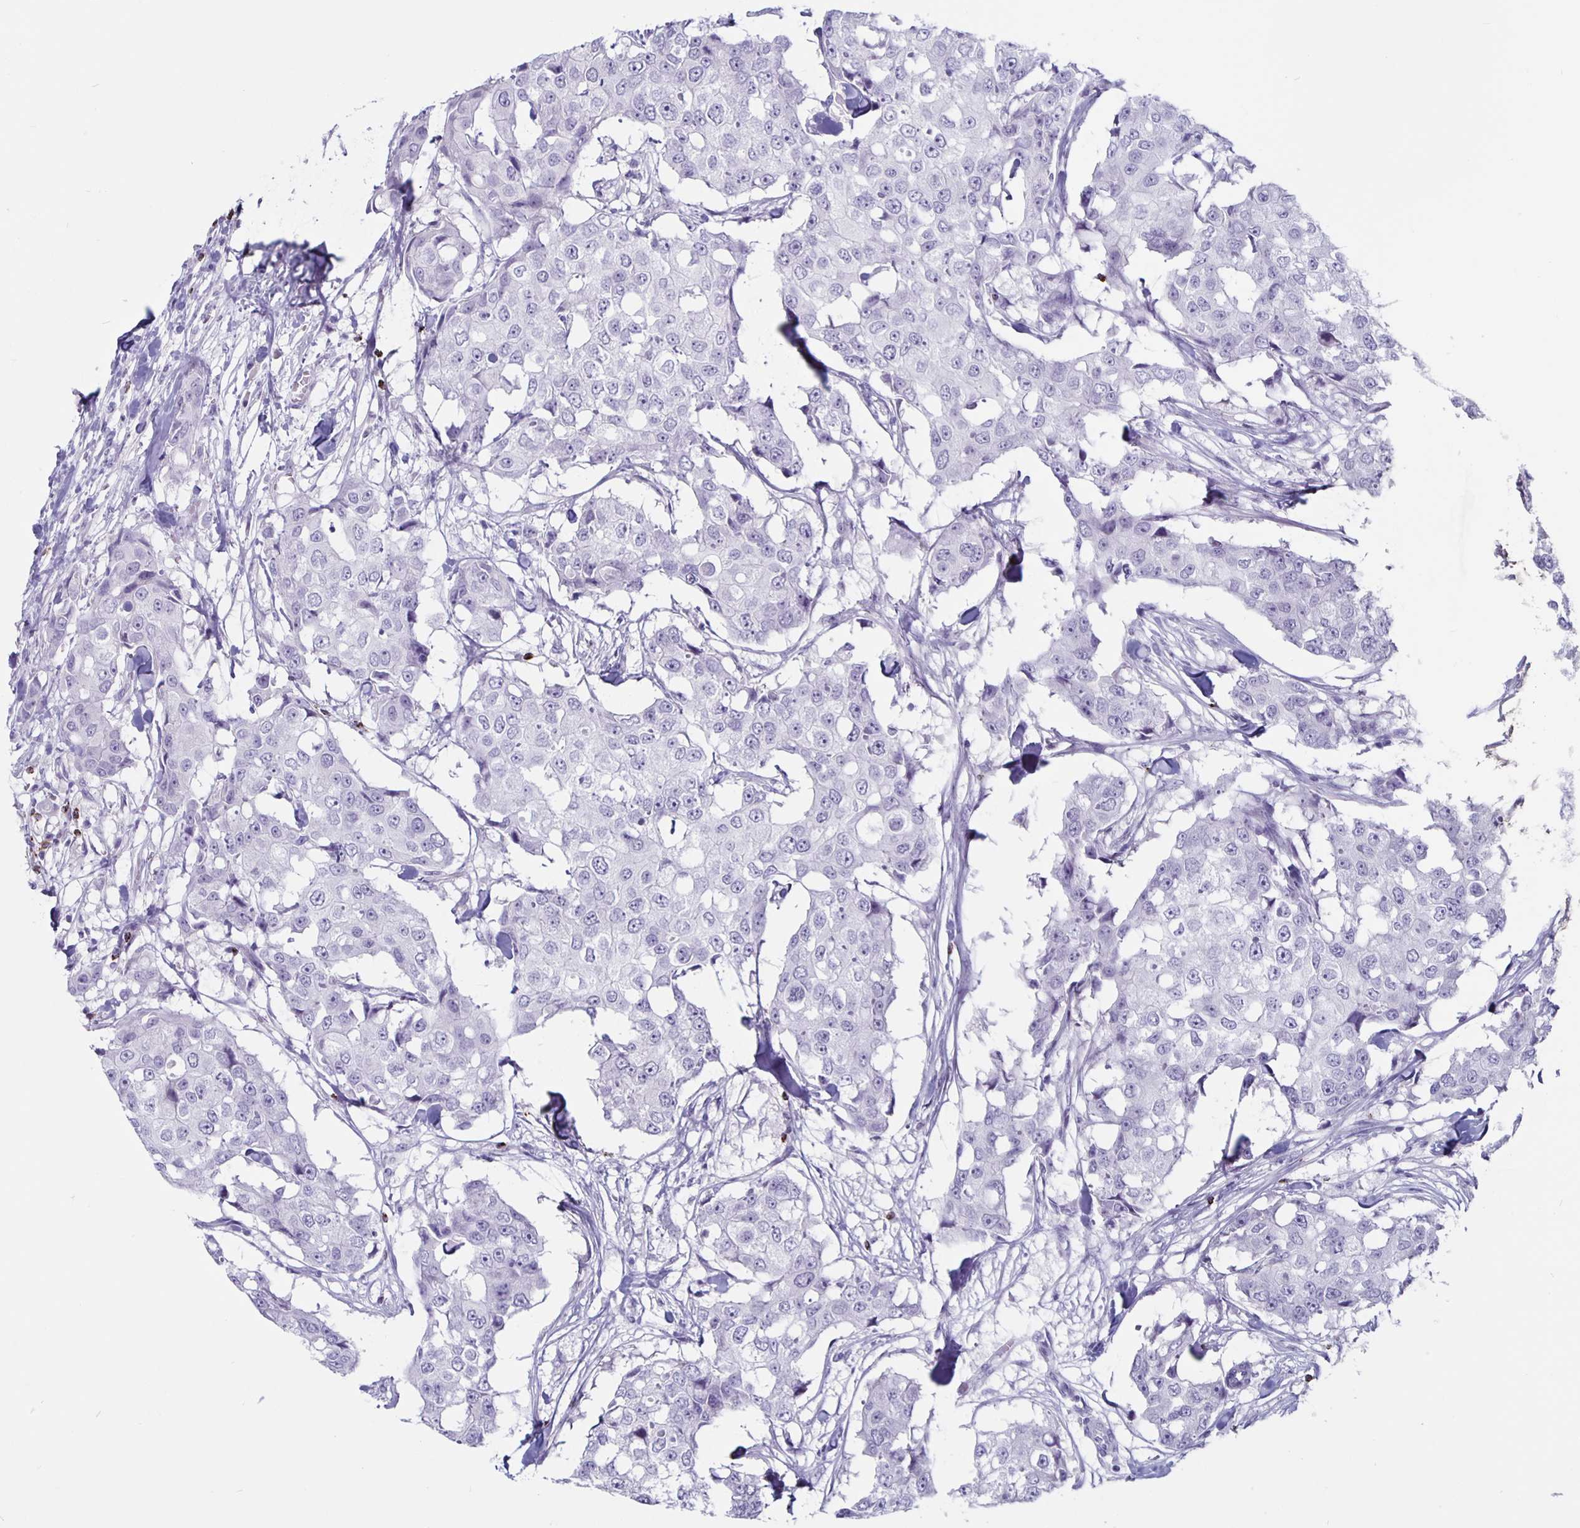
{"staining": {"intensity": "negative", "quantity": "none", "location": "none"}, "tissue": "breast cancer", "cell_type": "Tumor cells", "image_type": "cancer", "snomed": [{"axis": "morphology", "description": "Duct carcinoma"}, {"axis": "topography", "description": "Breast"}], "caption": "A histopathology image of human breast cancer is negative for staining in tumor cells.", "gene": "GZMK", "patient": {"sex": "female", "age": 27}}